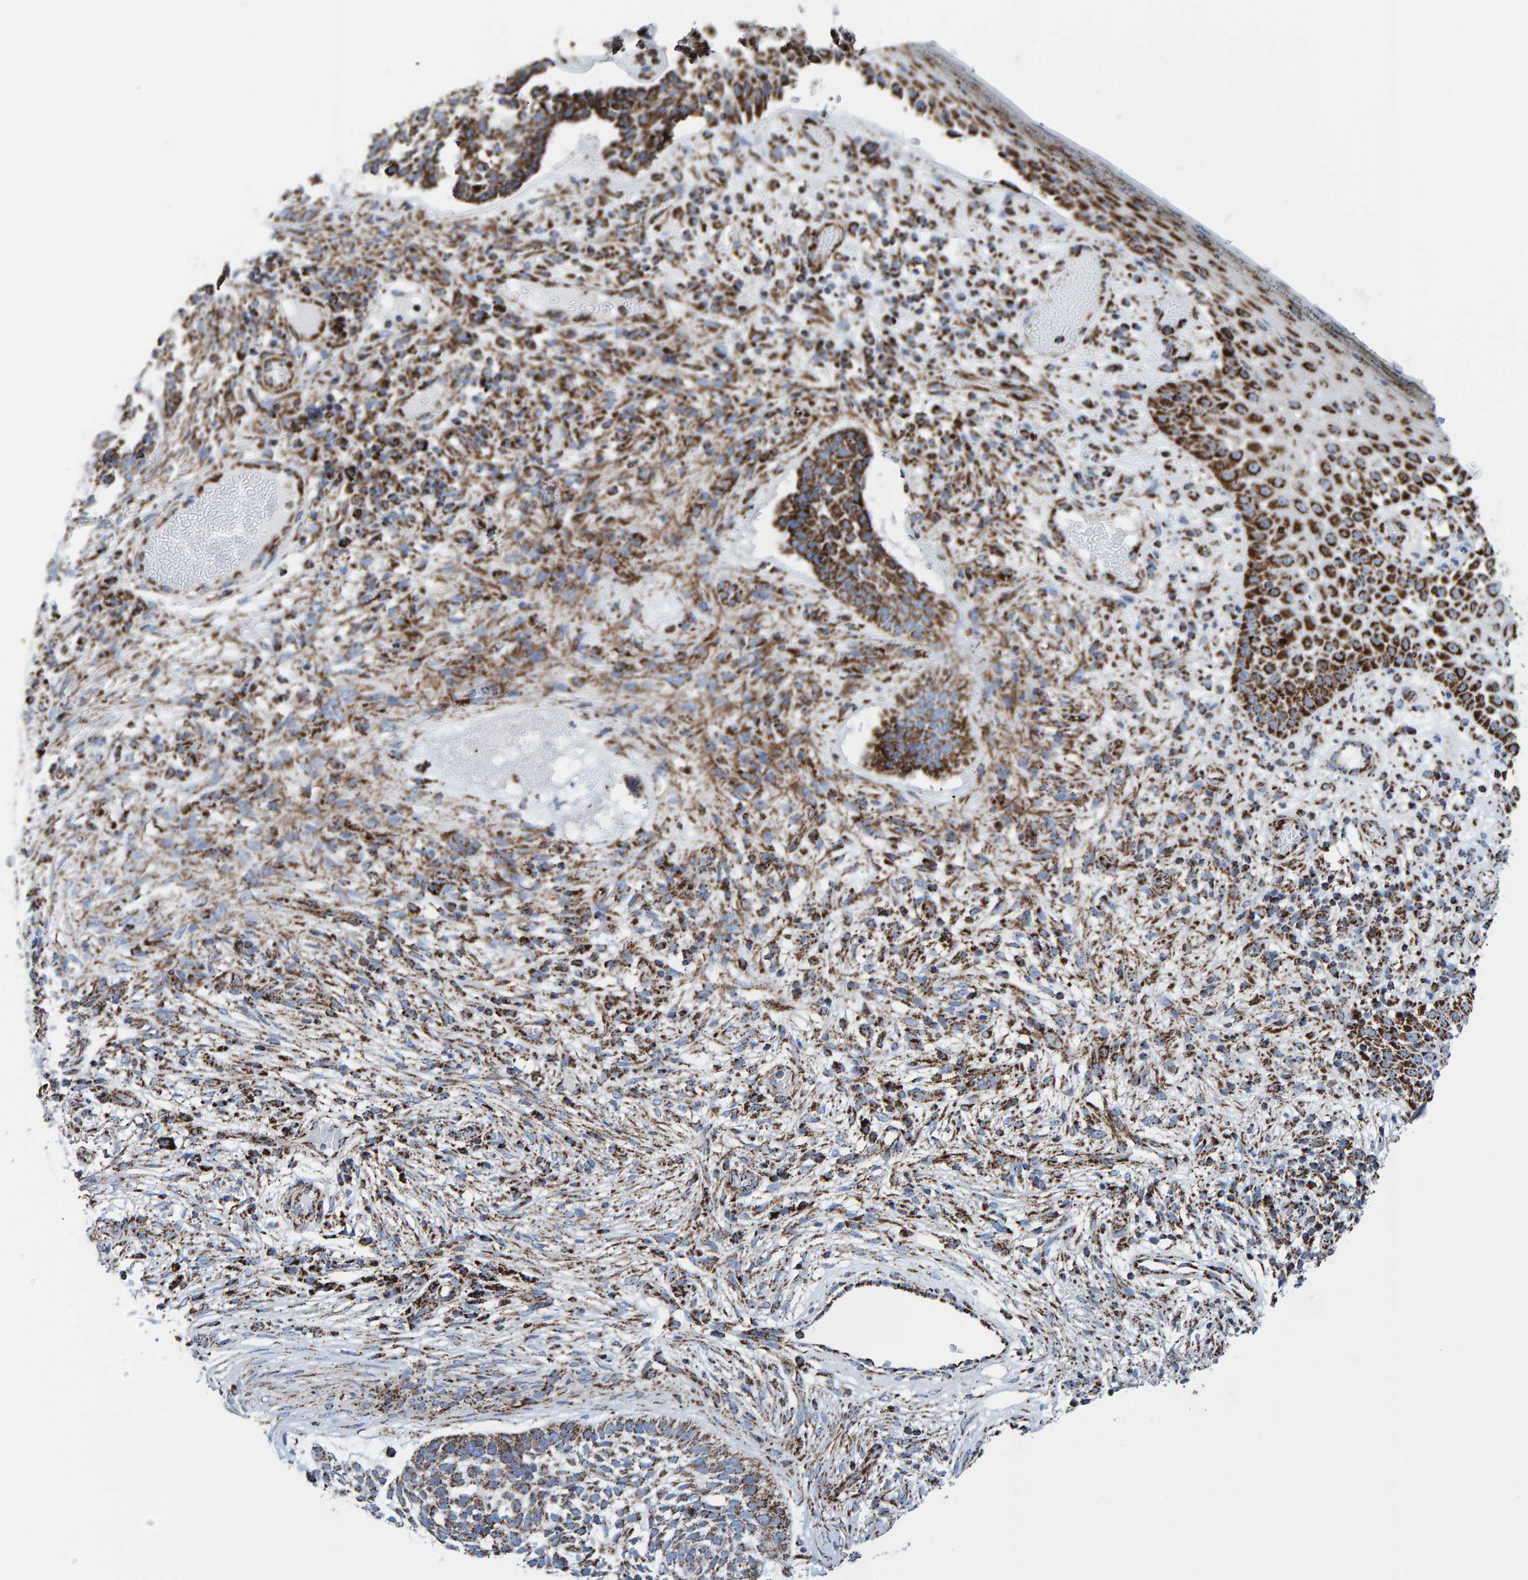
{"staining": {"intensity": "strong", "quantity": "25%-75%", "location": "cytoplasmic/membranous"}, "tissue": "skin cancer", "cell_type": "Tumor cells", "image_type": "cancer", "snomed": [{"axis": "morphology", "description": "Basal cell carcinoma"}, {"axis": "topography", "description": "Skin"}], "caption": "DAB immunohistochemical staining of human skin basal cell carcinoma reveals strong cytoplasmic/membranous protein positivity in about 25%-75% of tumor cells. (DAB (3,3'-diaminobenzidine) IHC with brightfield microscopy, high magnification).", "gene": "ENSG00000262660", "patient": {"sex": "female", "age": 64}}